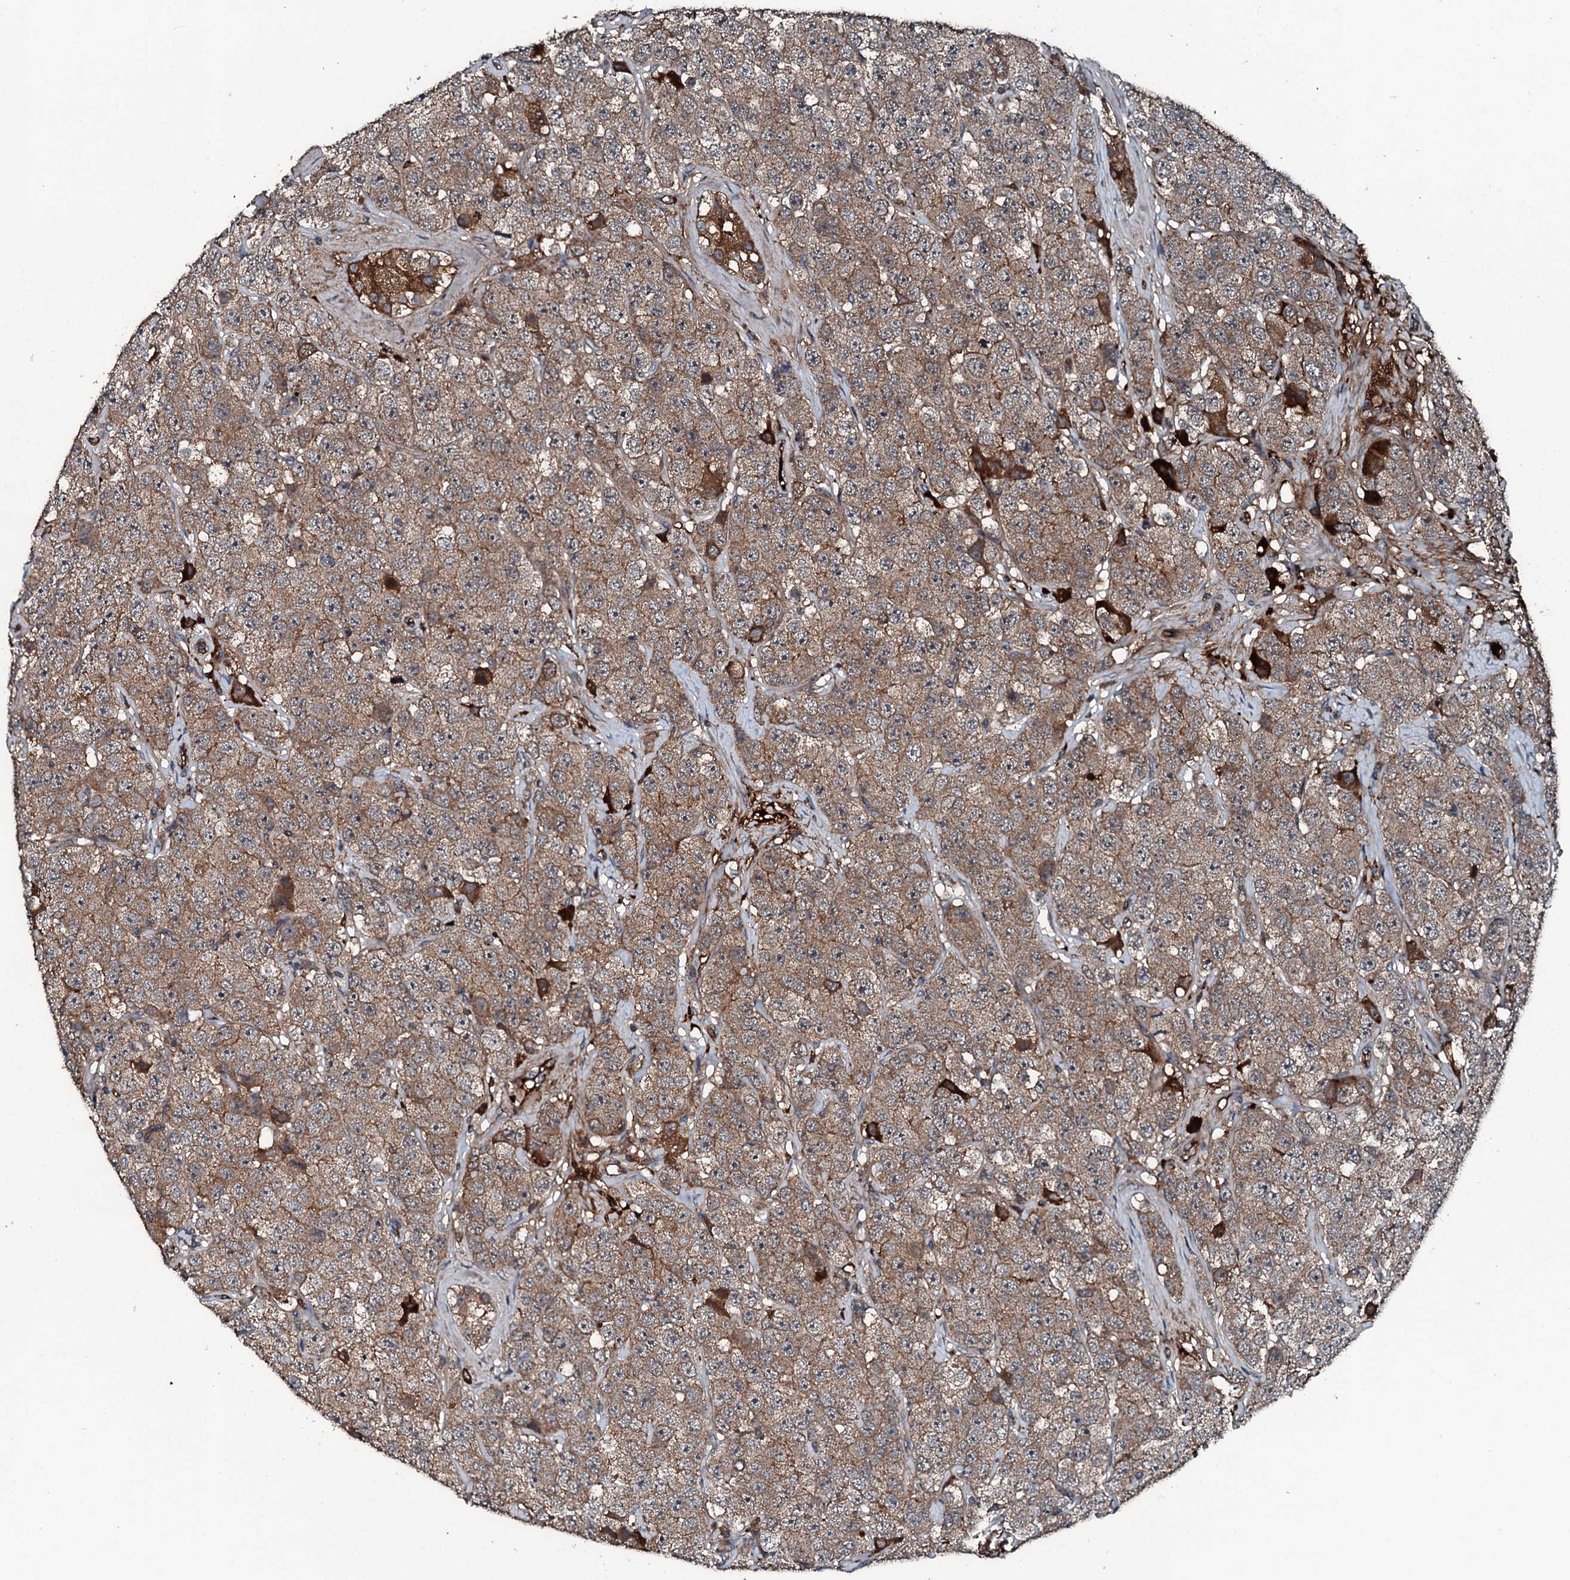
{"staining": {"intensity": "moderate", "quantity": ">75%", "location": "cytoplasmic/membranous"}, "tissue": "testis cancer", "cell_type": "Tumor cells", "image_type": "cancer", "snomed": [{"axis": "morphology", "description": "Seminoma, NOS"}, {"axis": "topography", "description": "Testis"}], "caption": "Human testis cancer (seminoma) stained with a protein marker demonstrates moderate staining in tumor cells.", "gene": "TRIM7", "patient": {"sex": "male", "age": 28}}